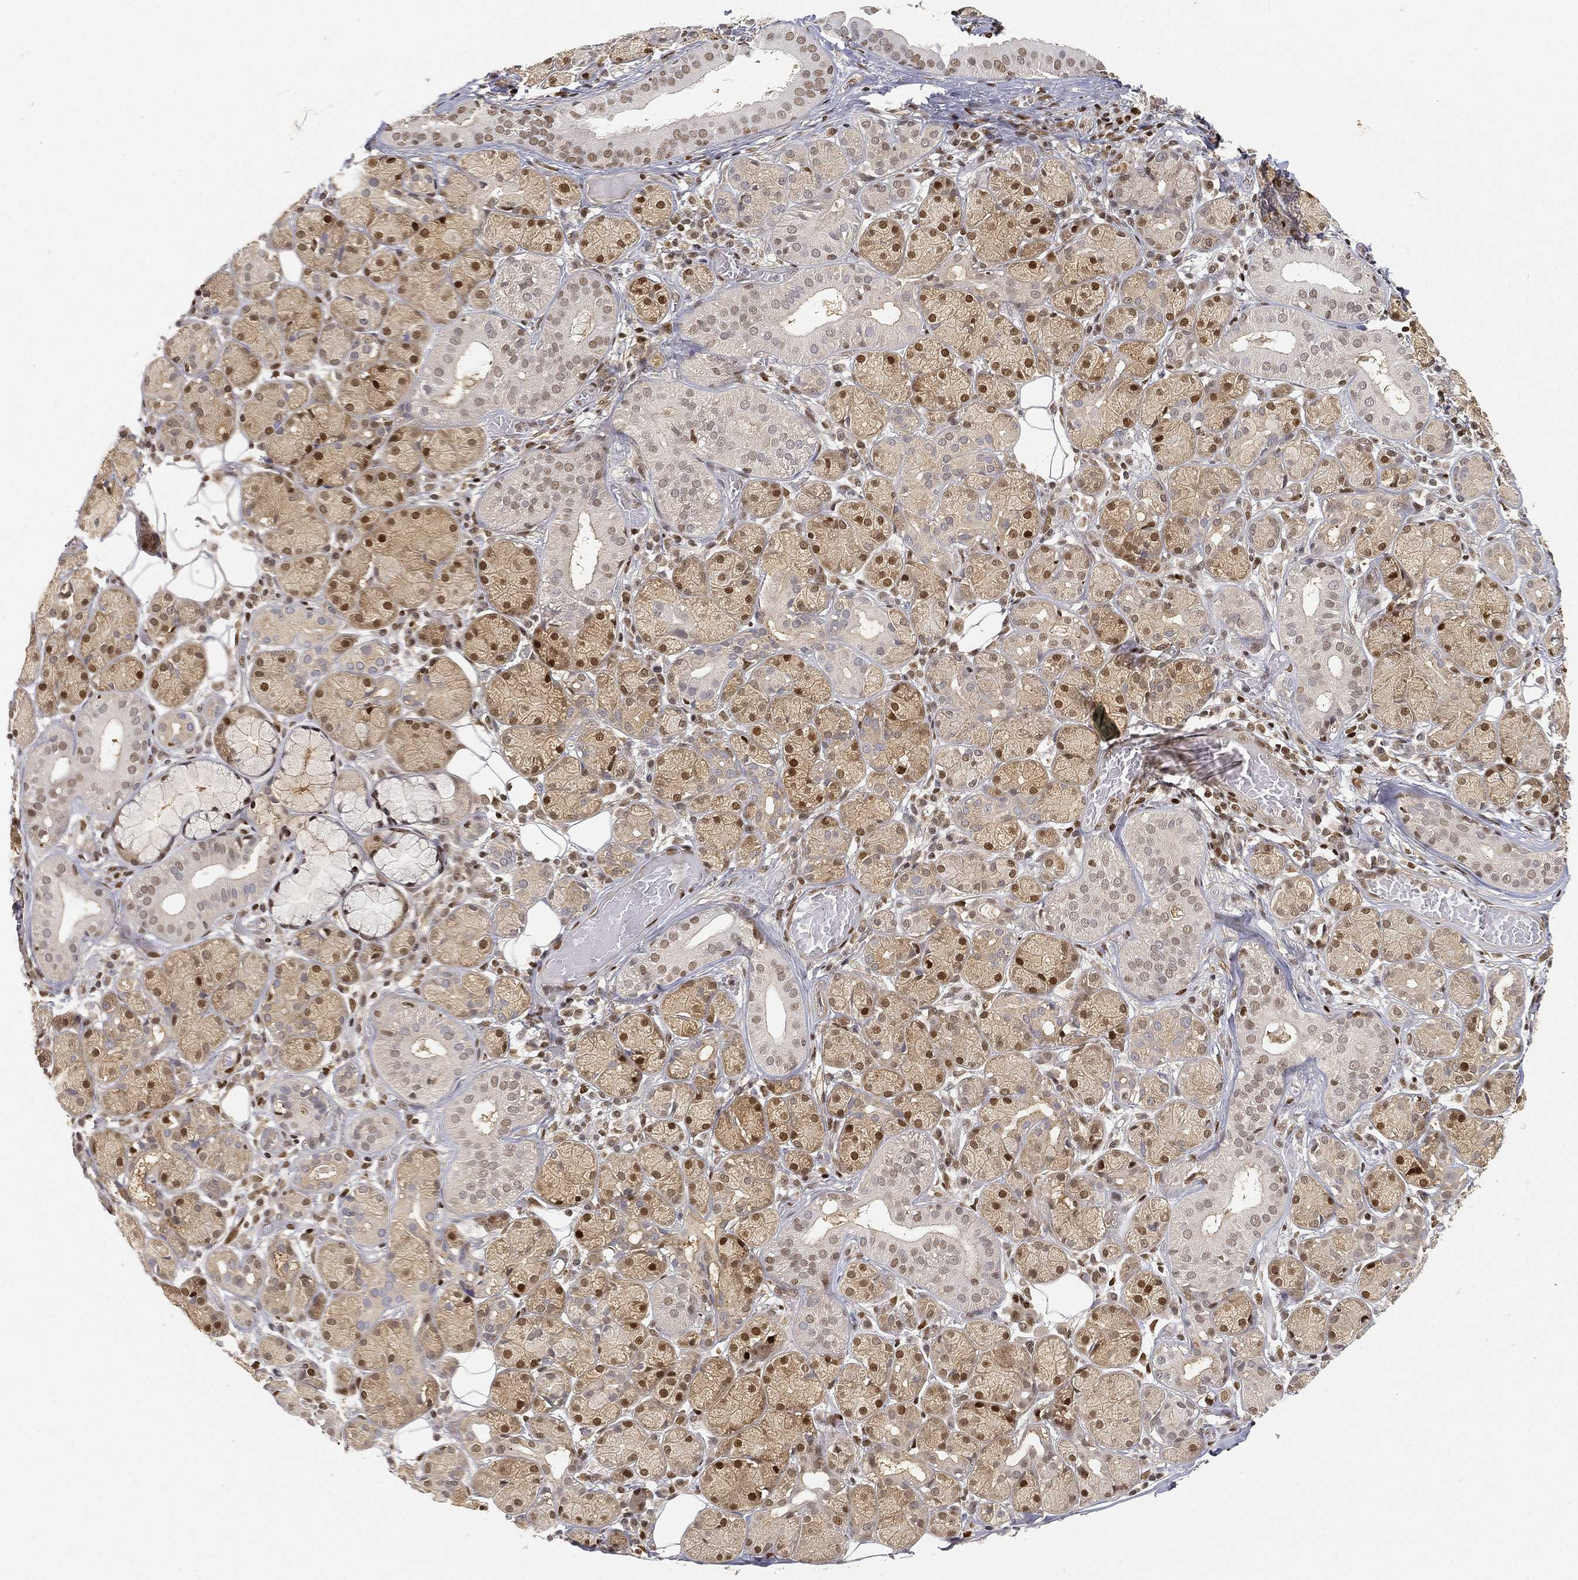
{"staining": {"intensity": "strong", "quantity": "25%-75%", "location": "nuclear"}, "tissue": "salivary gland", "cell_type": "Glandular cells", "image_type": "normal", "snomed": [{"axis": "morphology", "description": "Normal tissue, NOS"}, {"axis": "topography", "description": "Salivary gland"}], "caption": "The micrograph shows staining of unremarkable salivary gland, revealing strong nuclear protein staining (brown color) within glandular cells.", "gene": "CRTC3", "patient": {"sex": "male", "age": 71}}